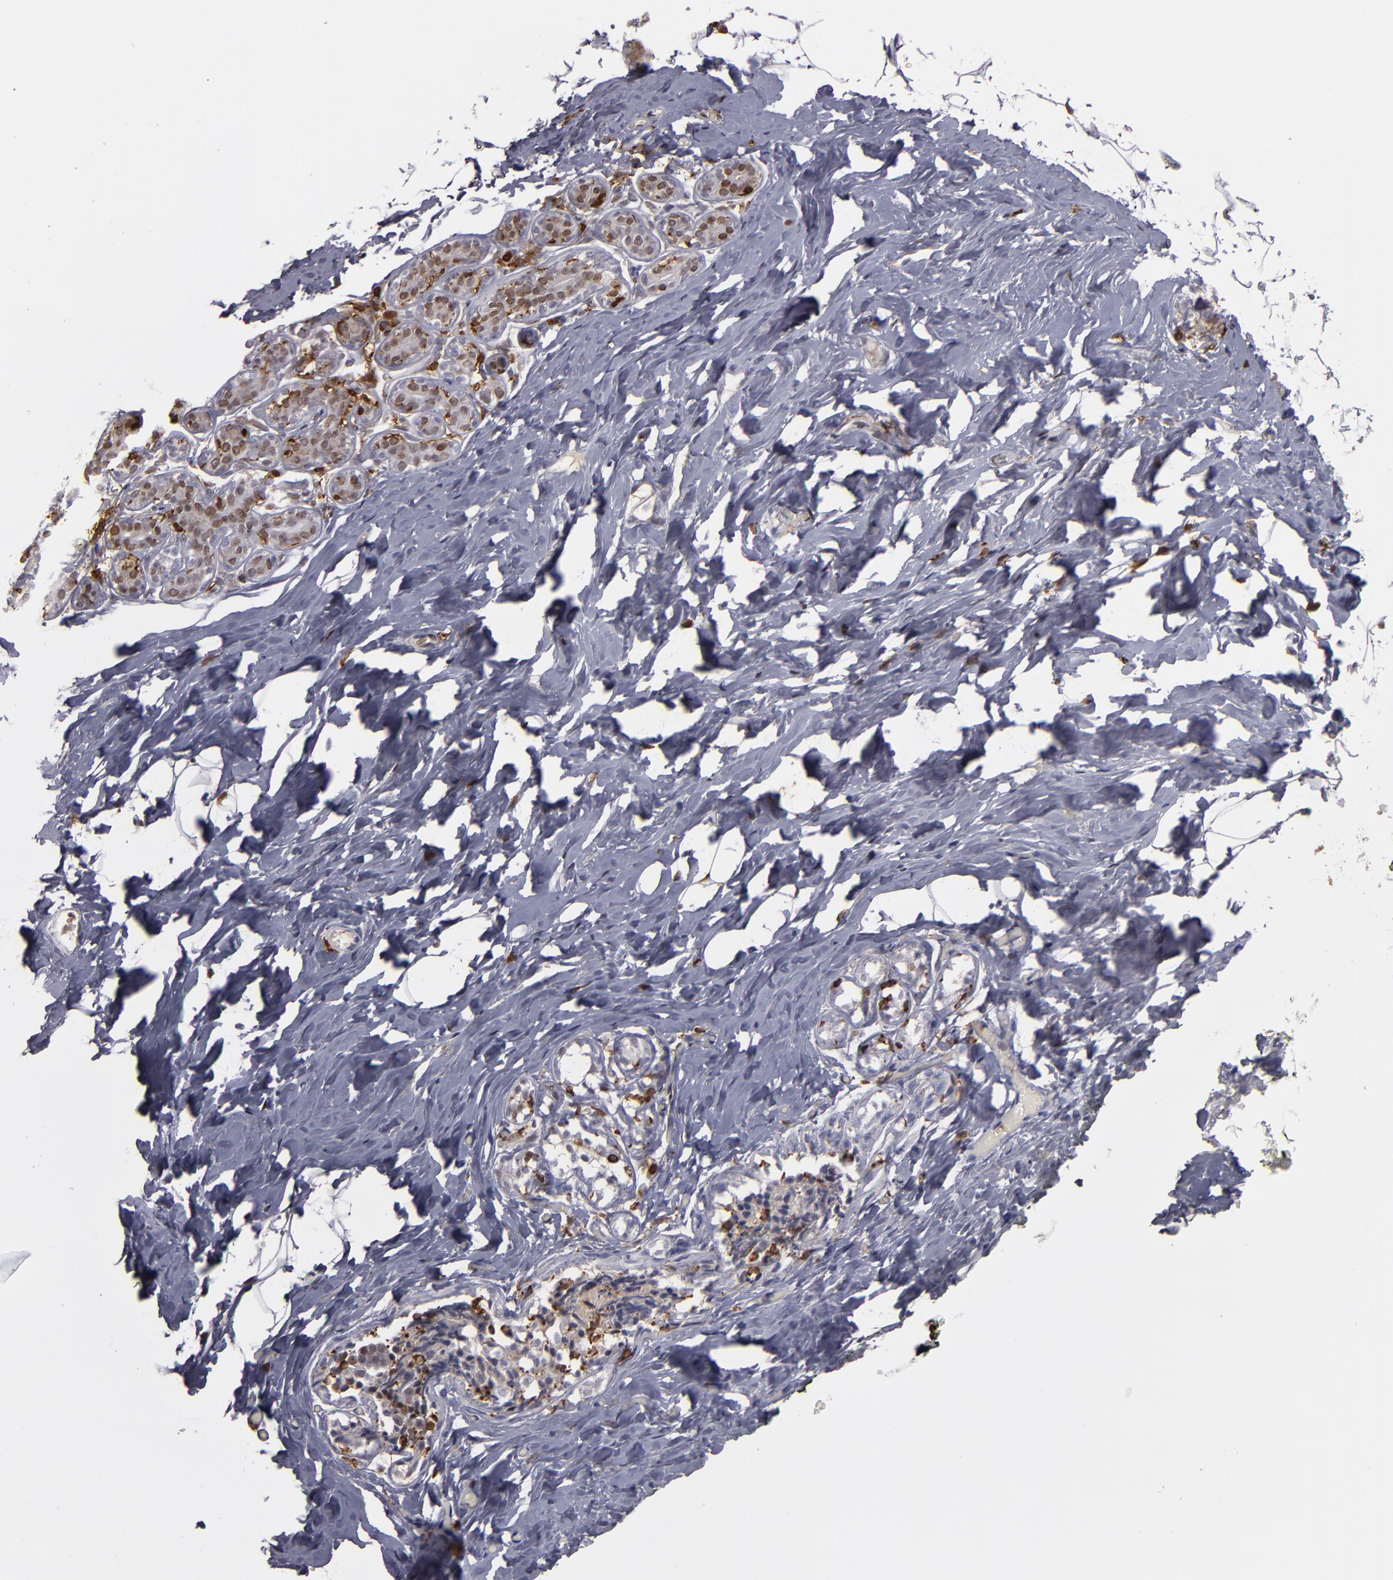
{"staining": {"intensity": "negative", "quantity": "none", "location": "none"}, "tissue": "breast", "cell_type": "Adipocytes", "image_type": "normal", "snomed": [{"axis": "morphology", "description": "Normal tissue, NOS"}, {"axis": "topography", "description": "Breast"}, {"axis": "topography", "description": "Soft tissue"}], "caption": "Adipocytes are negative for protein expression in normal human breast. (Brightfield microscopy of DAB (3,3'-diaminobenzidine) immunohistochemistry (IHC) at high magnification).", "gene": "WAS", "patient": {"sex": "female", "age": 75}}